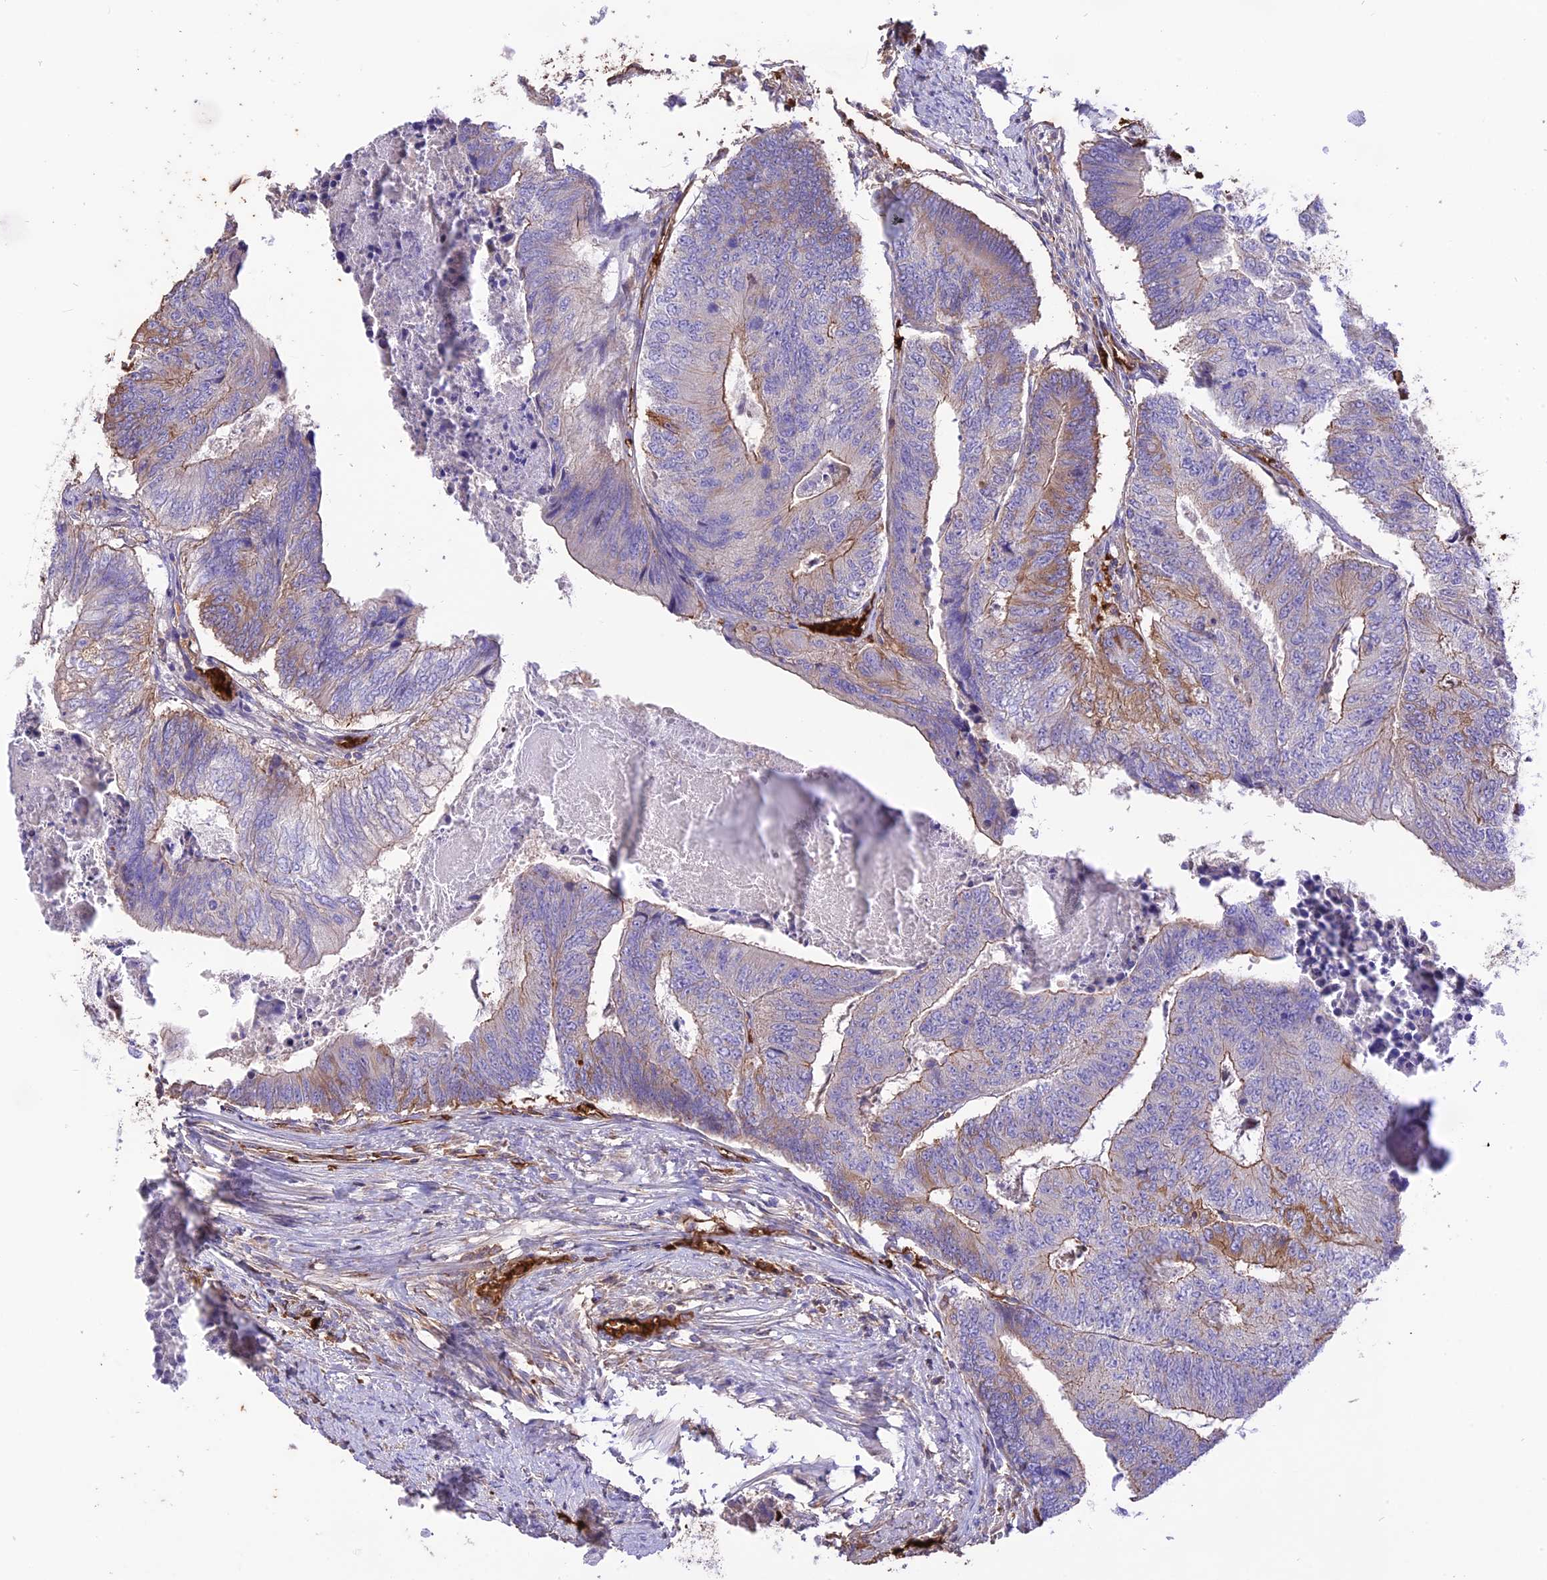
{"staining": {"intensity": "moderate", "quantity": "<25%", "location": "cytoplasmic/membranous"}, "tissue": "colorectal cancer", "cell_type": "Tumor cells", "image_type": "cancer", "snomed": [{"axis": "morphology", "description": "Adenocarcinoma, NOS"}, {"axis": "topography", "description": "Colon"}], "caption": "Colorectal cancer tissue exhibits moderate cytoplasmic/membranous staining in about <25% of tumor cells, visualized by immunohistochemistry.", "gene": "TTC4", "patient": {"sex": "female", "age": 67}}